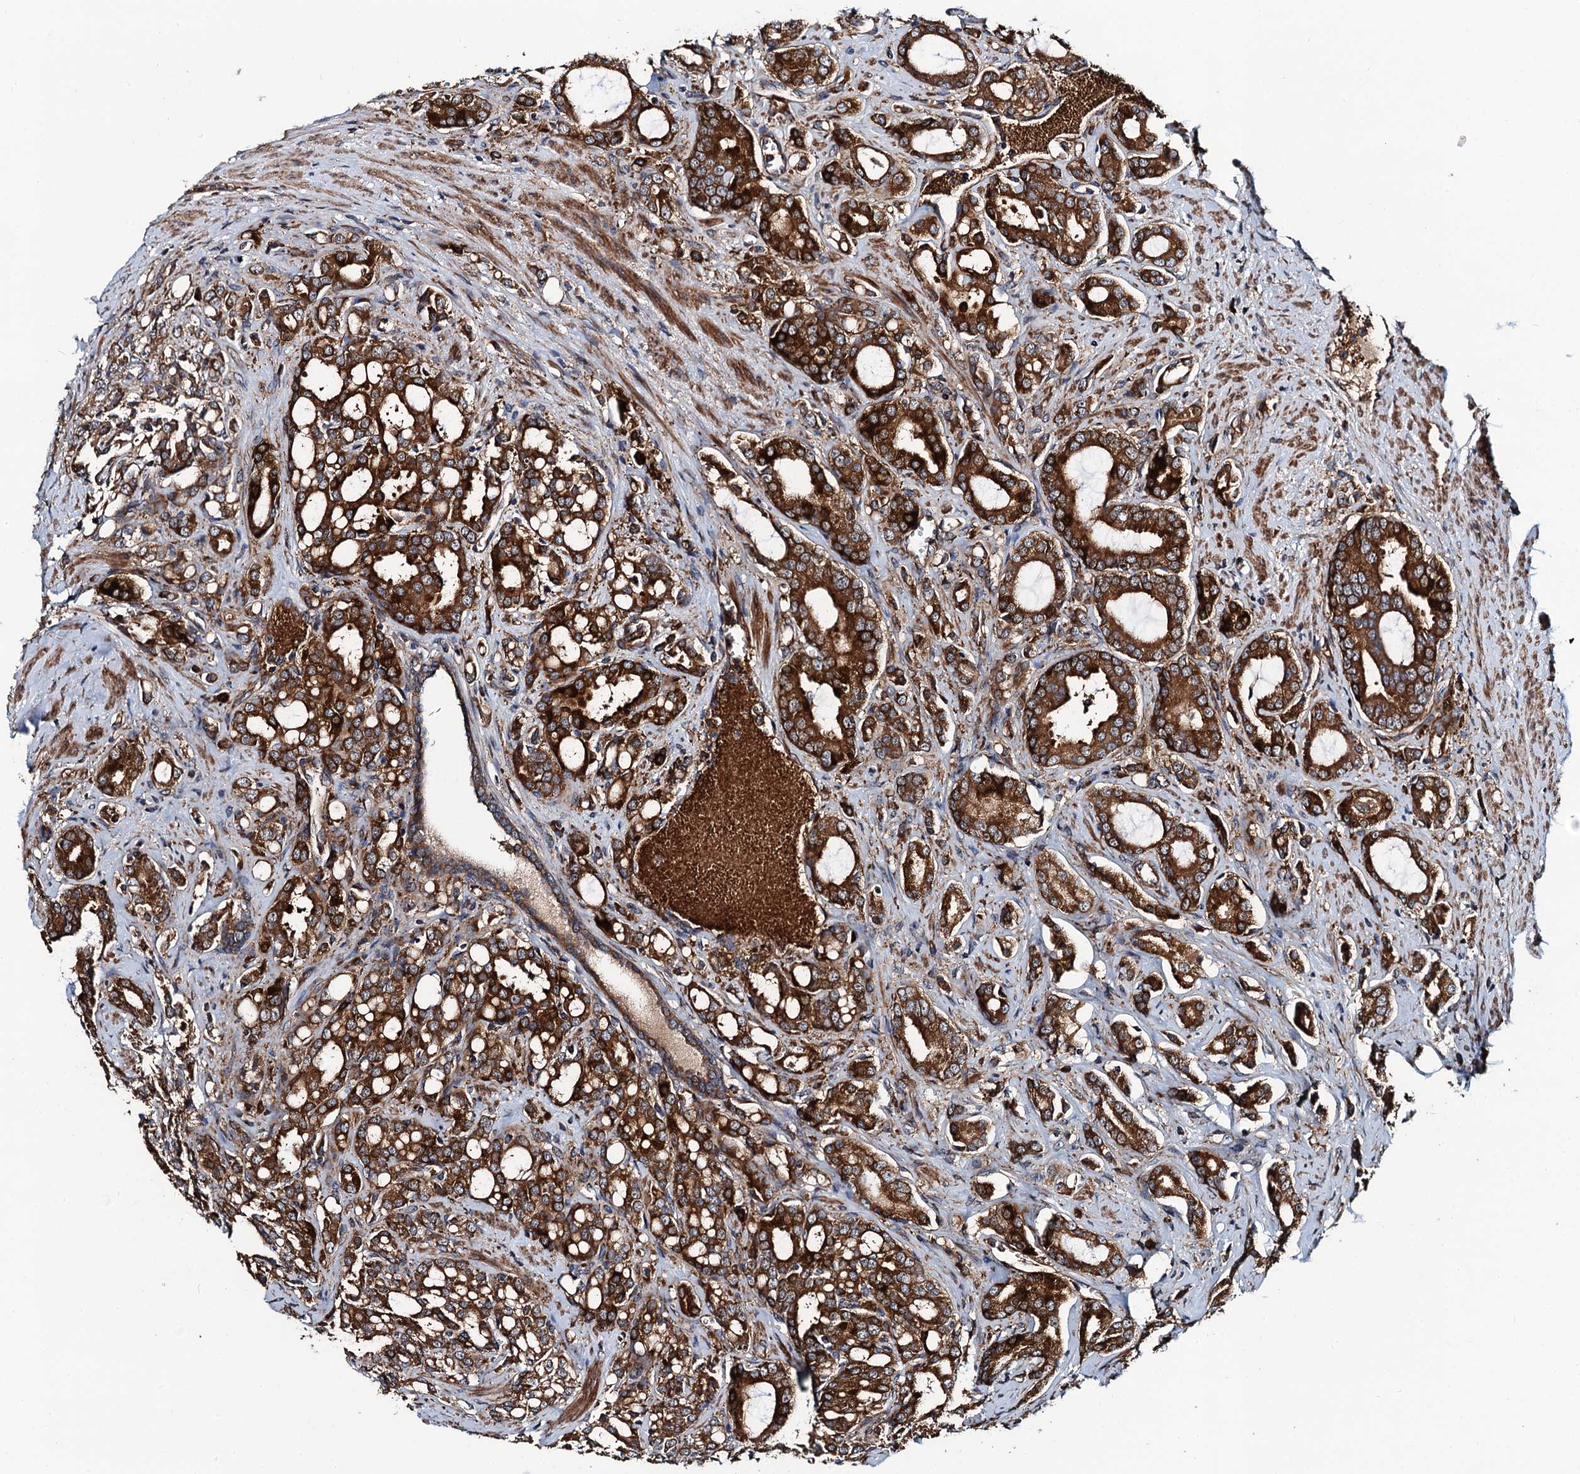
{"staining": {"intensity": "strong", "quantity": ">75%", "location": "cytoplasmic/membranous"}, "tissue": "prostate cancer", "cell_type": "Tumor cells", "image_type": "cancer", "snomed": [{"axis": "morphology", "description": "Adenocarcinoma, High grade"}, {"axis": "topography", "description": "Prostate"}], "caption": "A brown stain highlights strong cytoplasmic/membranous expression of a protein in human prostate adenocarcinoma (high-grade) tumor cells. (IHC, brightfield microscopy, high magnification).", "gene": "NEK1", "patient": {"sex": "male", "age": 72}}